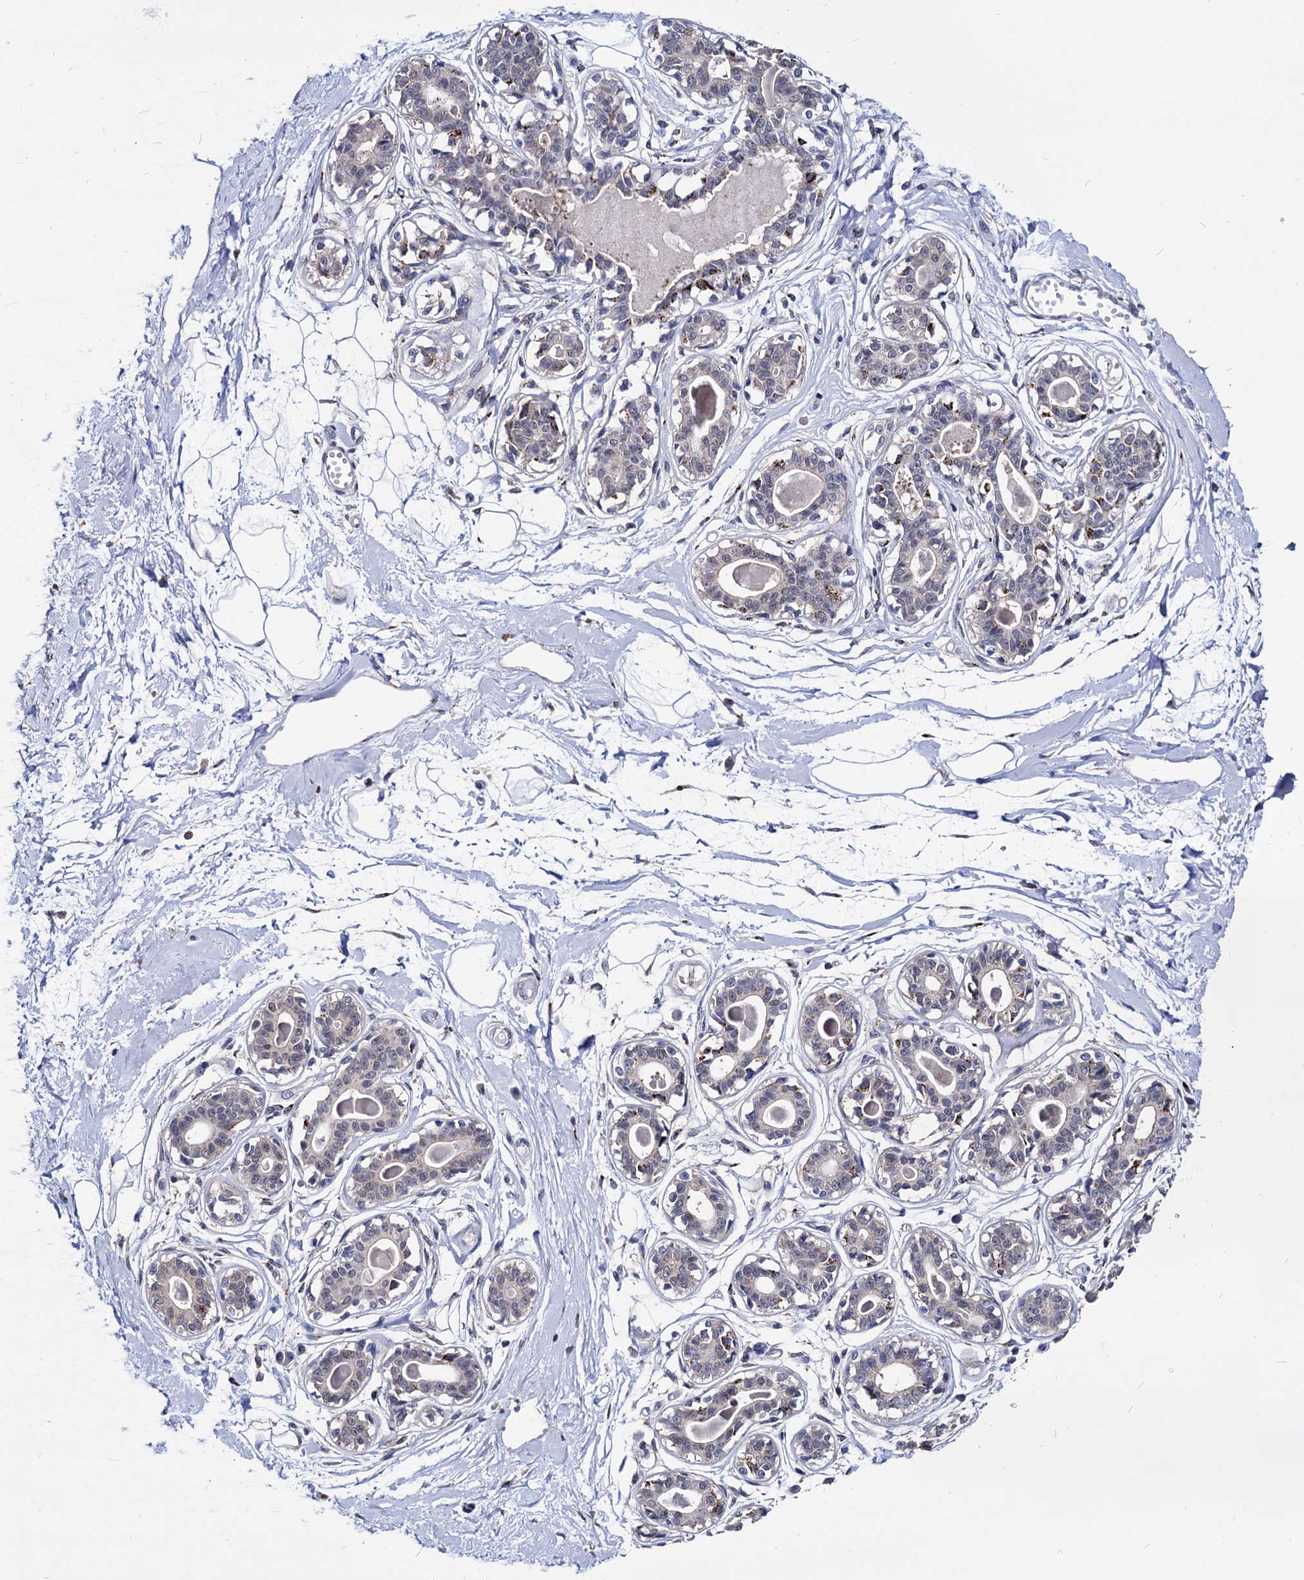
{"staining": {"intensity": "negative", "quantity": "none", "location": "none"}, "tissue": "breast", "cell_type": "Adipocytes", "image_type": "normal", "snomed": [{"axis": "morphology", "description": "Normal tissue, NOS"}, {"axis": "topography", "description": "Breast"}], "caption": "The micrograph displays no staining of adipocytes in unremarkable breast.", "gene": "ESD", "patient": {"sex": "female", "age": 45}}